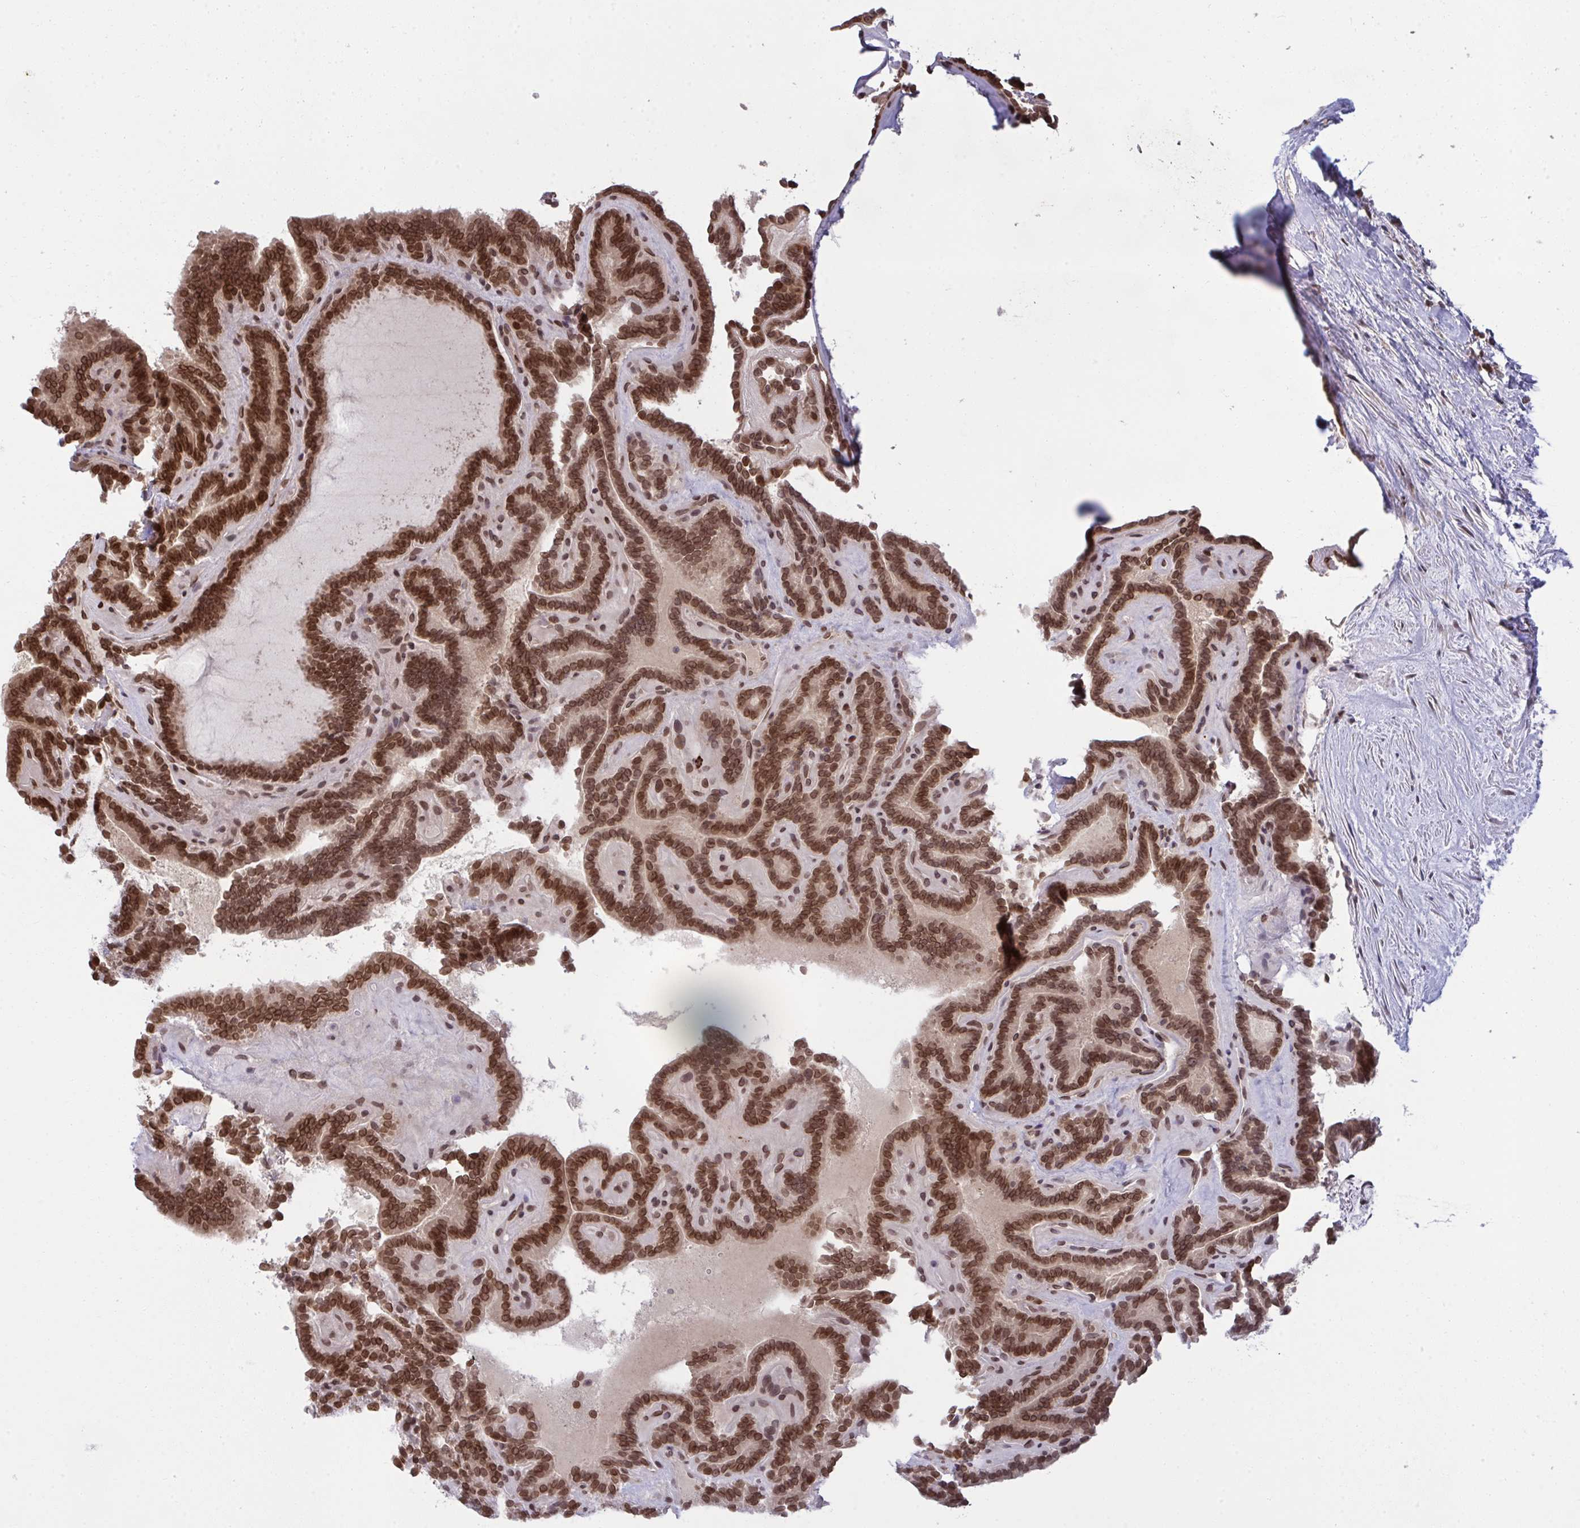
{"staining": {"intensity": "strong", "quantity": ">75%", "location": "nuclear"}, "tissue": "thyroid cancer", "cell_type": "Tumor cells", "image_type": "cancer", "snomed": [{"axis": "morphology", "description": "Papillary adenocarcinoma, NOS"}, {"axis": "topography", "description": "Thyroid gland"}], "caption": "High-power microscopy captured an IHC photomicrograph of thyroid papillary adenocarcinoma, revealing strong nuclear expression in approximately >75% of tumor cells.", "gene": "UXT", "patient": {"sex": "female", "age": 21}}